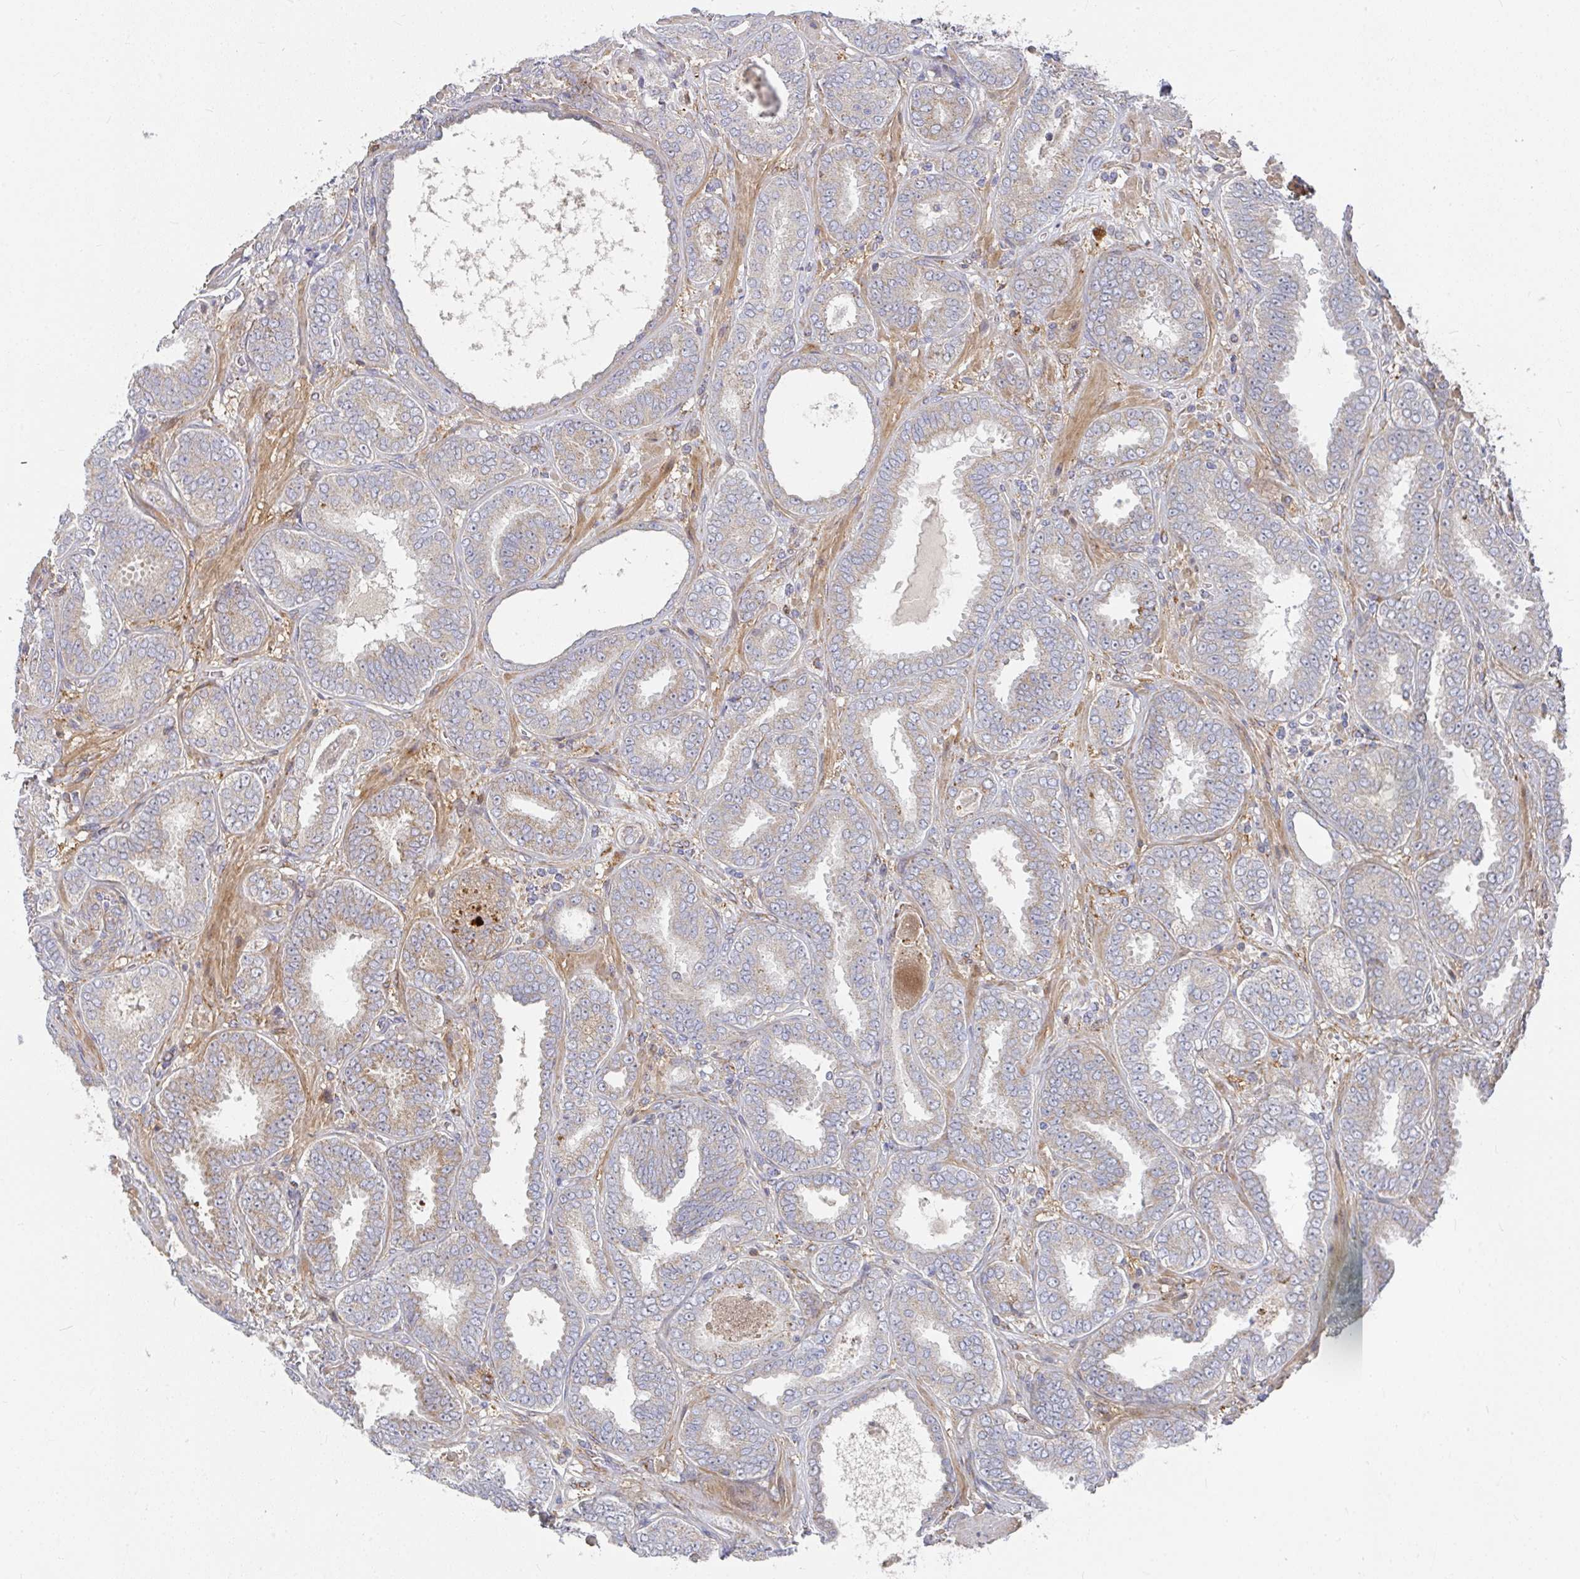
{"staining": {"intensity": "weak", "quantity": "<25%", "location": "cytoplasmic/membranous"}, "tissue": "prostate cancer", "cell_type": "Tumor cells", "image_type": "cancer", "snomed": [{"axis": "morphology", "description": "Adenocarcinoma, High grade"}, {"axis": "topography", "description": "Prostate"}], "caption": "Immunohistochemistry of human prostate high-grade adenocarcinoma reveals no staining in tumor cells.", "gene": "RHEBL1", "patient": {"sex": "male", "age": 72}}